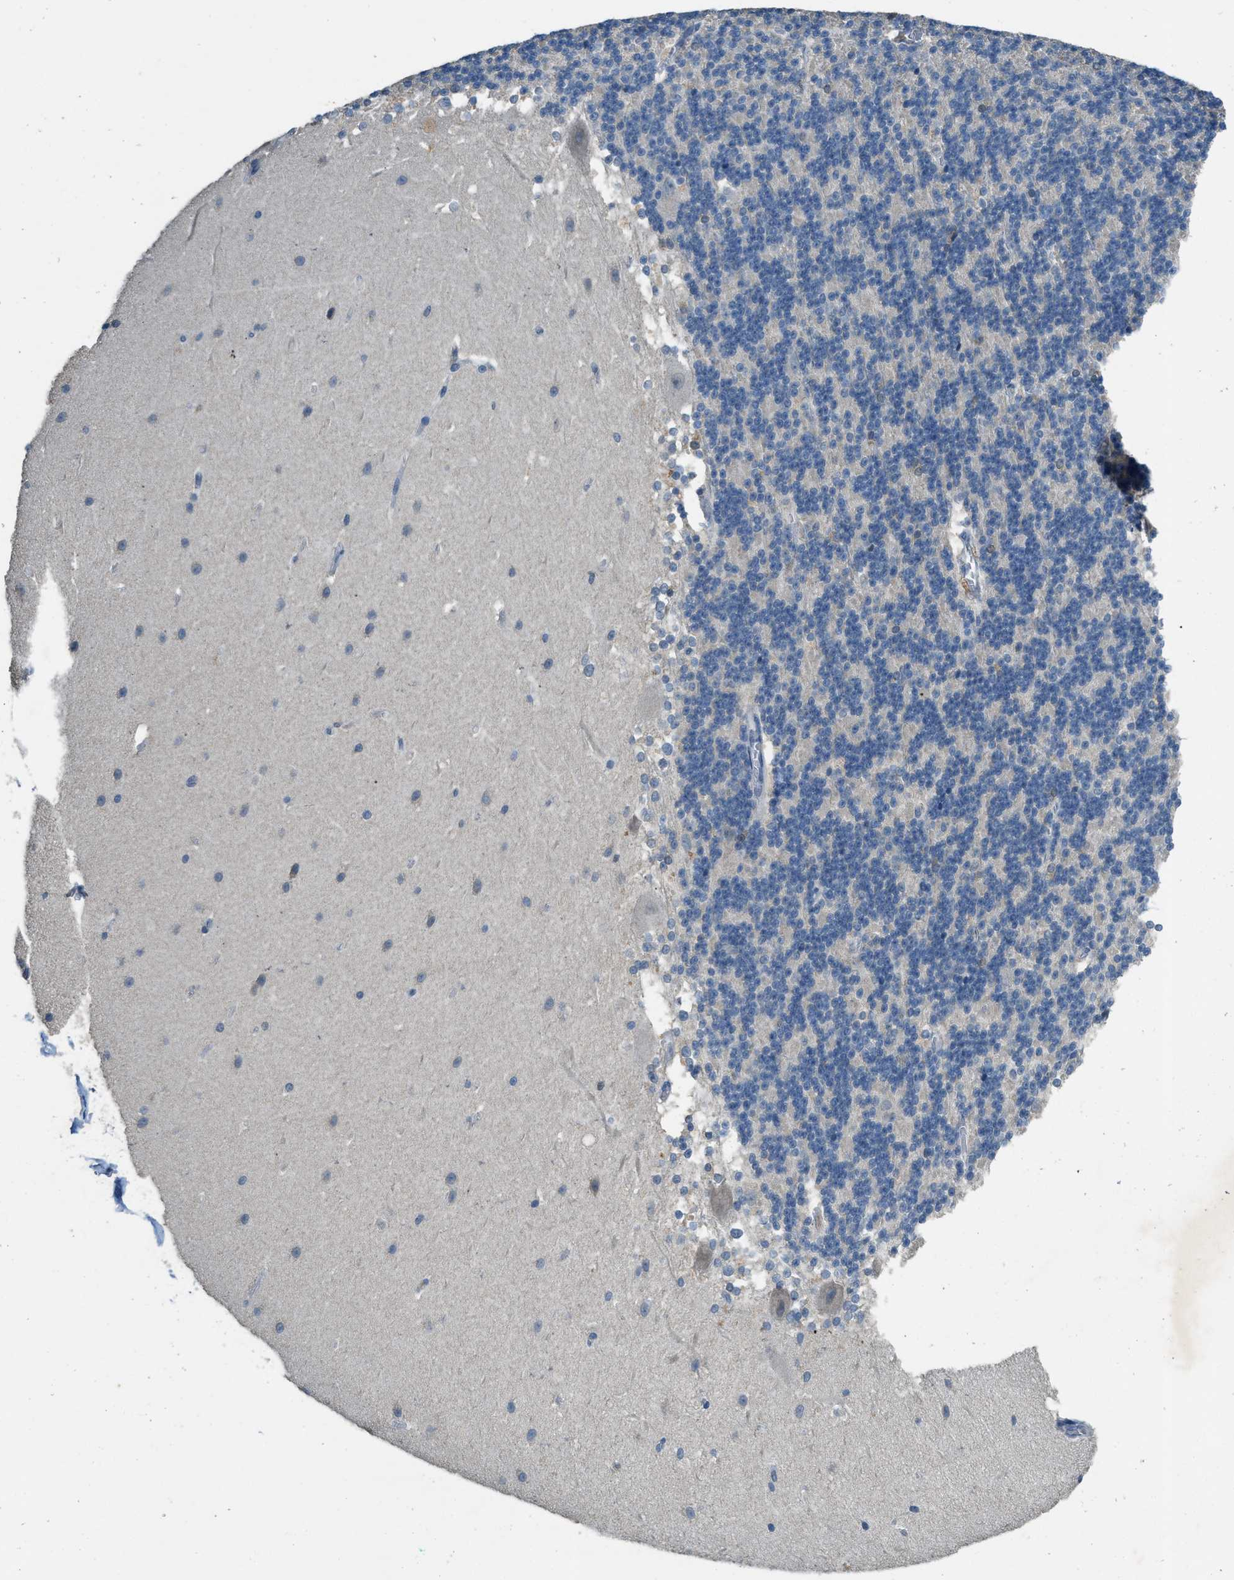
{"staining": {"intensity": "negative", "quantity": "none", "location": "none"}, "tissue": "cerebellum", "cell_type": "Cells in granular layer", "image_type": "normal", "snomed": [{"axis": "morphology", "description": "Normal tissue, NOS"}, {"axis": "topography", "description": "Cerebellum"}], "caption": "Unremarkable cerebellum was stained to show a protein in brown. There is no significant positivity in cells in granular layer. (DAB IHC visualized using brightfield microscopy, high magnification).", "gene": "MIS18A", "patient": {"sex": "female", "age": 19}}